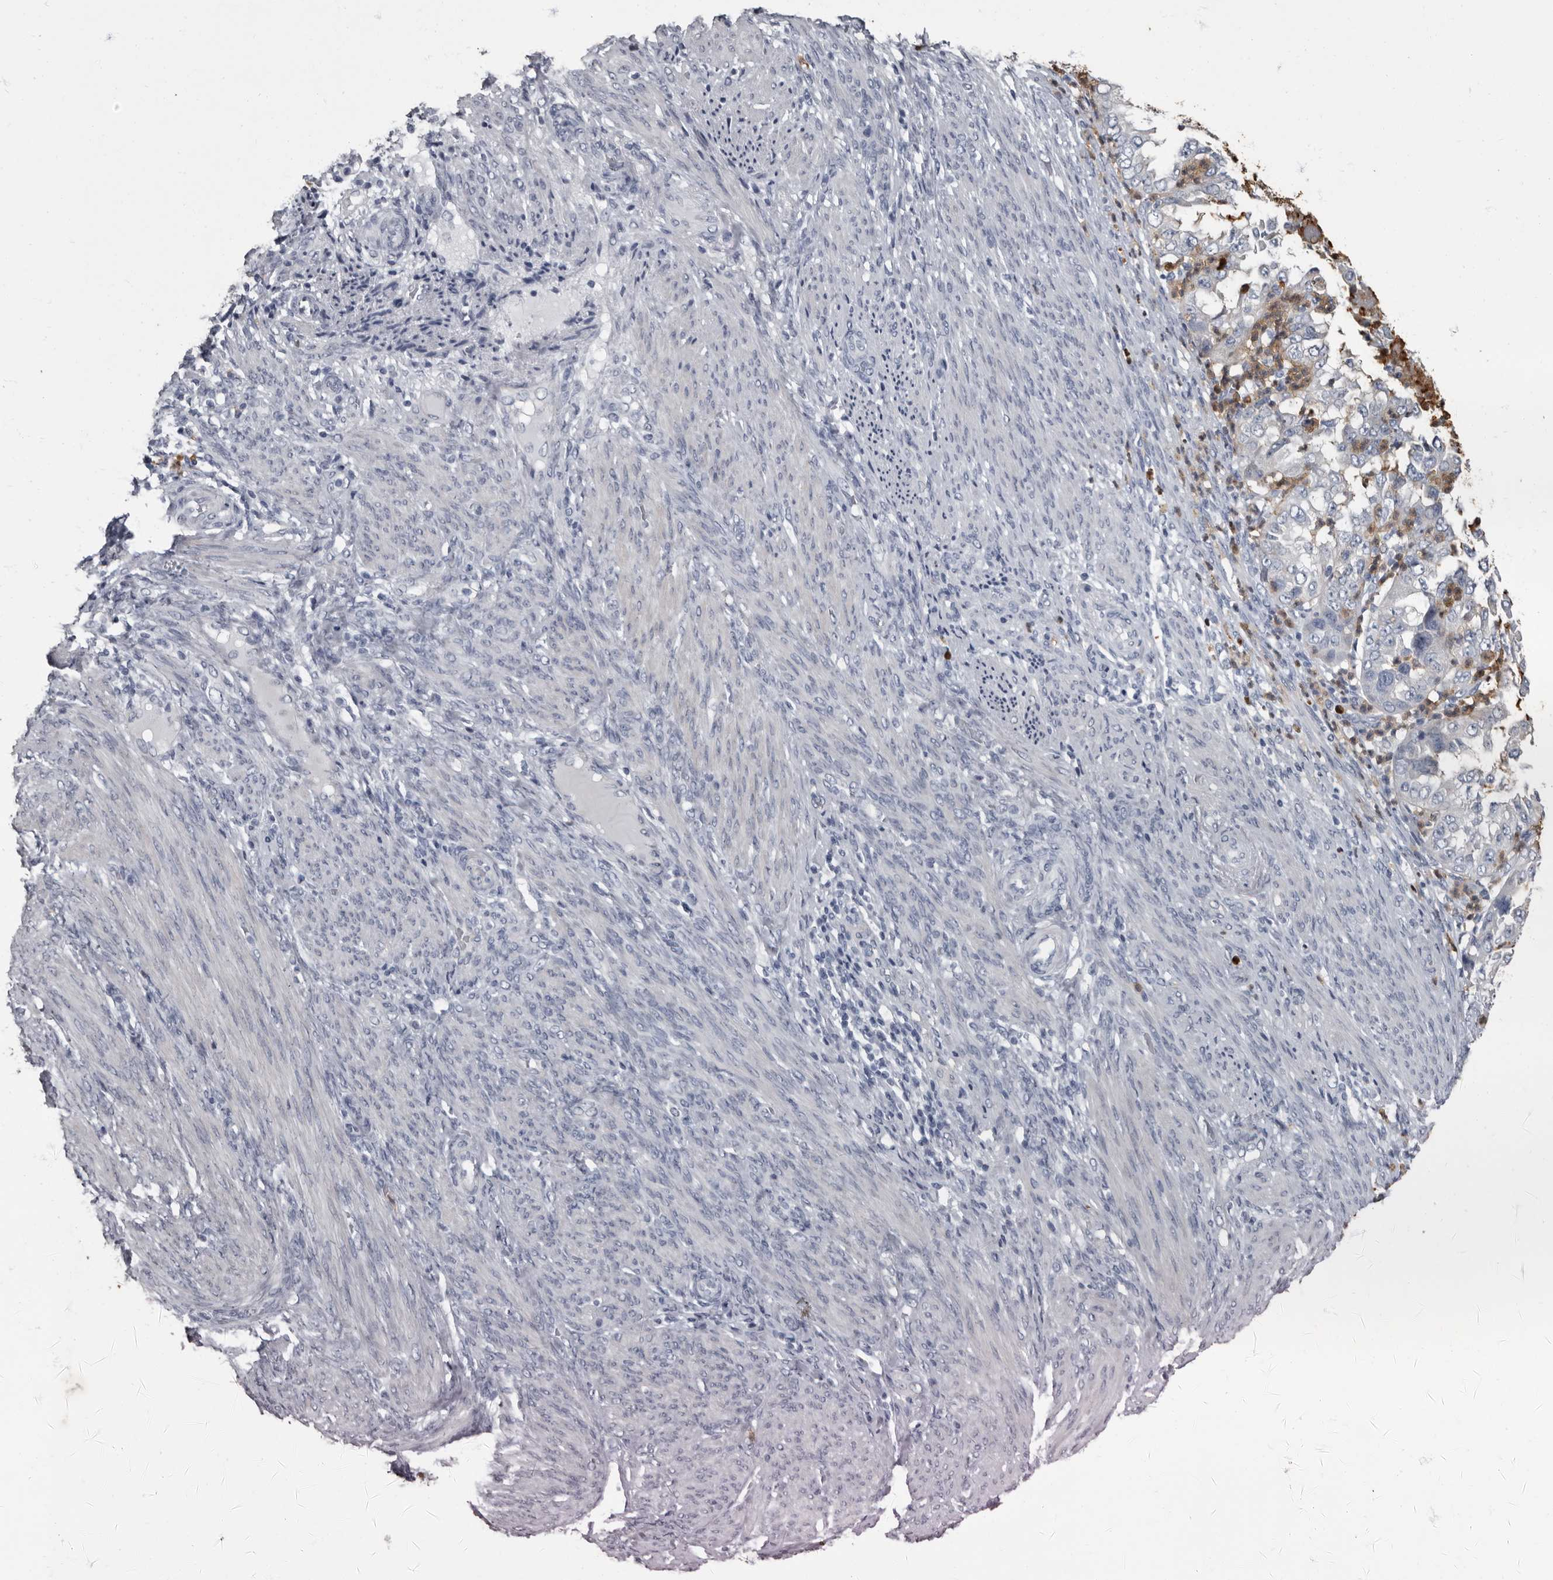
{"staining": {"intensity": "negative", "quantity": "none", "location": "none"}, "tissue": "endometrial cancer", "cell_type": "Tumor cells", "image_type": "cancer", "snomed": [{"axis": "morphology", "description": "Adenocarcinoma, NOS"}, {"axis": "topography", "description": "Endometrium"}], "caption": "IHC histopathology image of human endometrial cancer (adenocarcinoma) stained for a protein (brown), which displays no staining in tumor cells. (DAB (3,3'-diaminobenzidine) IHC visualized using brightfield microscopy, high magnification).", "gene": "TPD52L1", "patient": {"sex": "female", "age": 85}}